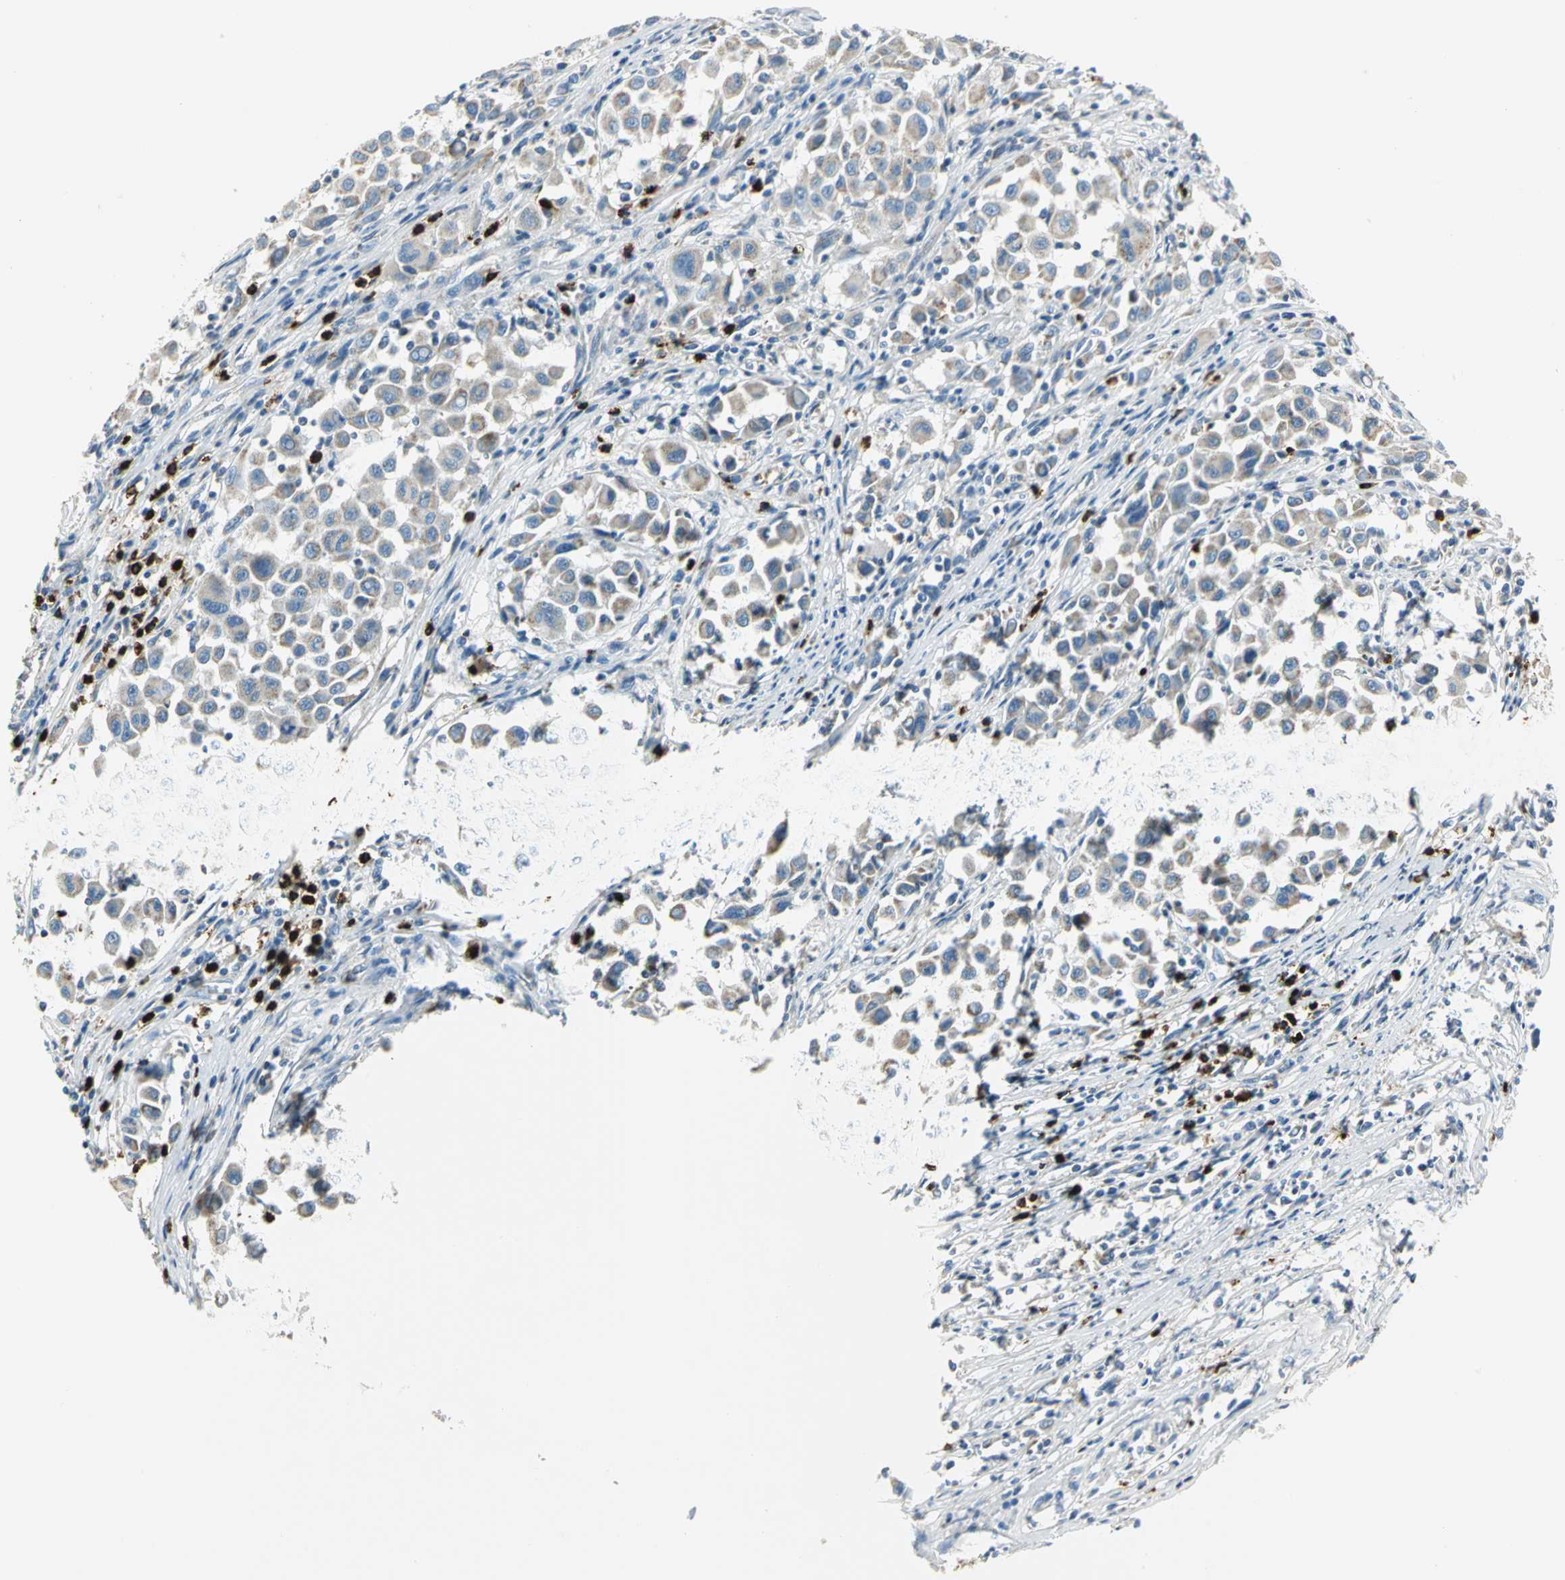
{"staining": {"intensity": "weak", "quantity": ">75%", "location": "cytoplasmic/membranous"}, "tissue": "melanoma", "cell_type": "Tumor cells", "image_type": "cancer", "snomed": [{"axis": "morphology", "description": "Malignant melanoma, Metastatic site"}, {"axis": "topography", "description": "Lymph node"}], "caption": "Immunohistochemical staining of human malignant melanoma (metastatic site) exhibits low levels of weak cytoplasmic/membranous protein staining in about >75% of tumor cells.", "gene": "ALOX15", "patient": {"sex": "male", "age": 61}}